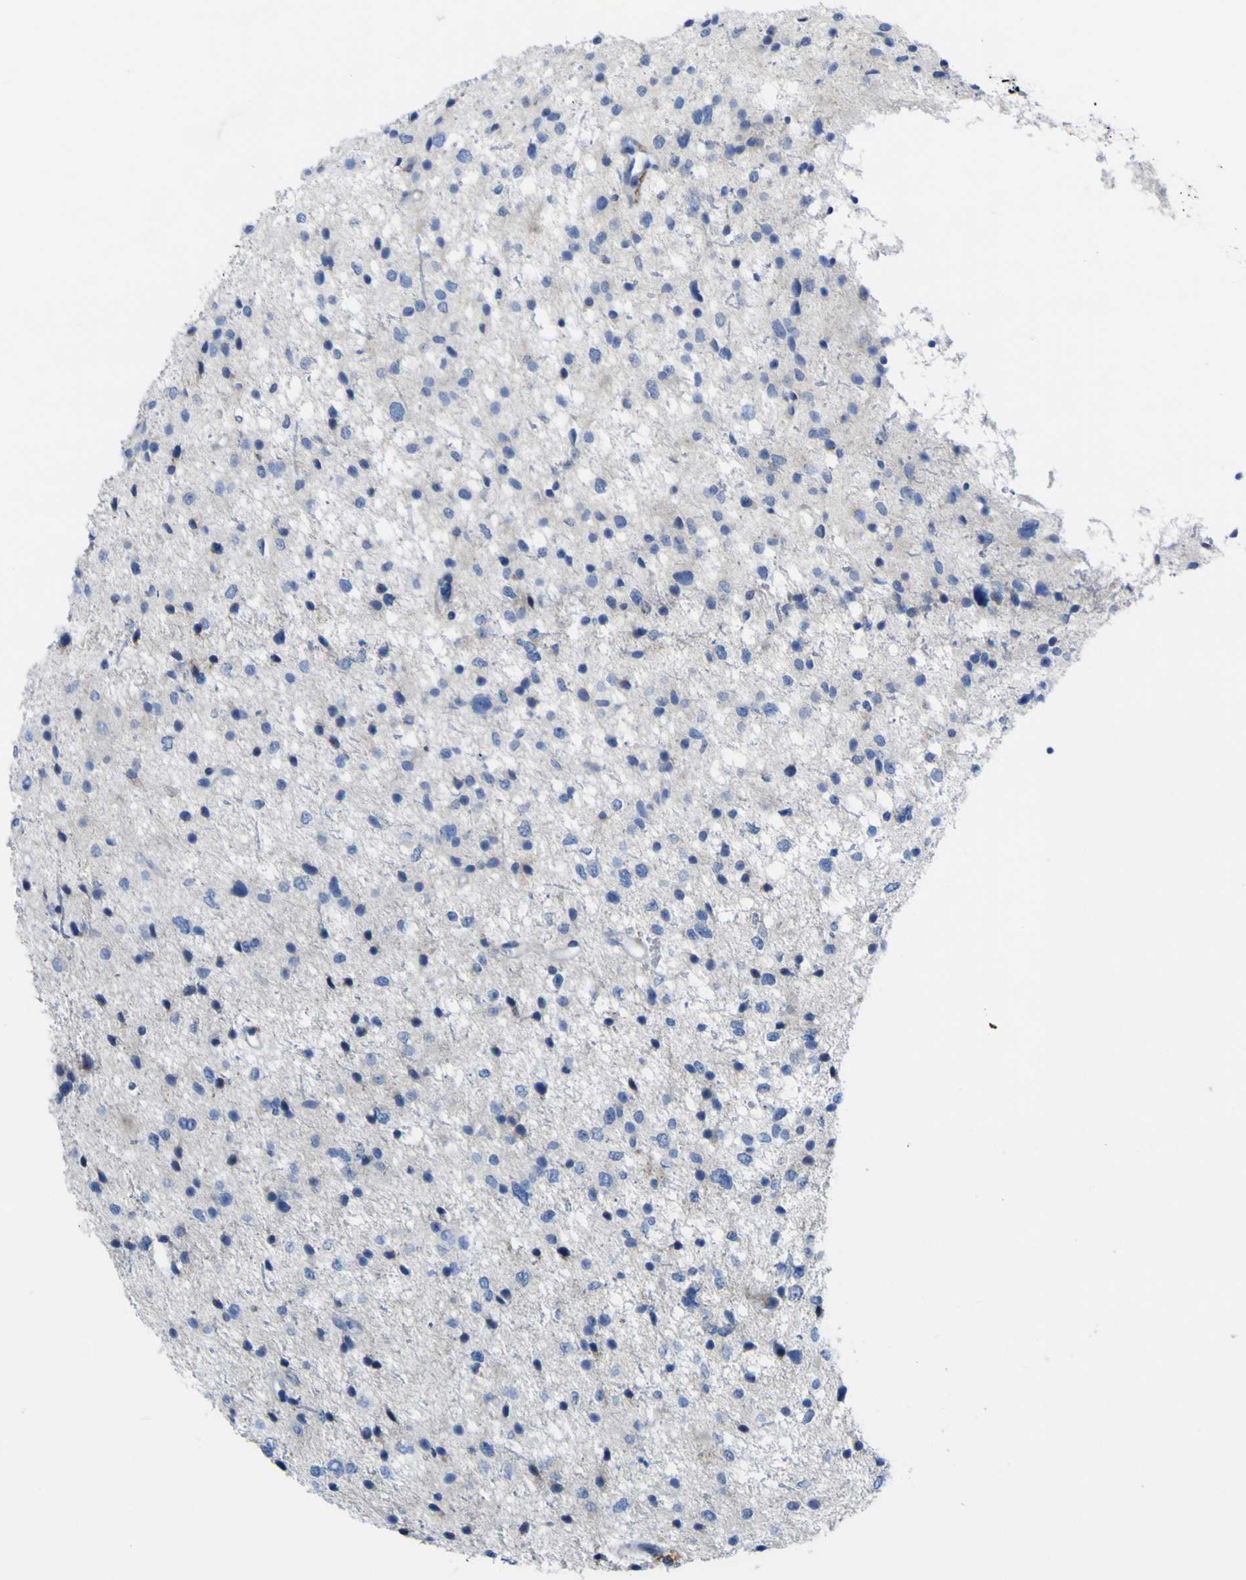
{"staining": {"intensity": "negative", "quantity": "none", "location": "none"}, "tissue": "glioma", "cell_type": "Tumor cells", "image_type": "cancer", "snomed": [{"axis": "morphology", "description": "Glioma, malignant, Low grade"}, {"axis": "topography", "description": "Brain"}], "caption": "The immunohistochemistry (IHC) photomicrograph has no significant staining in tumor cells of malignant low-grade glioma tissue.", "gene": "PTPRF", "patient": {"sex": "female", "age": 37}}